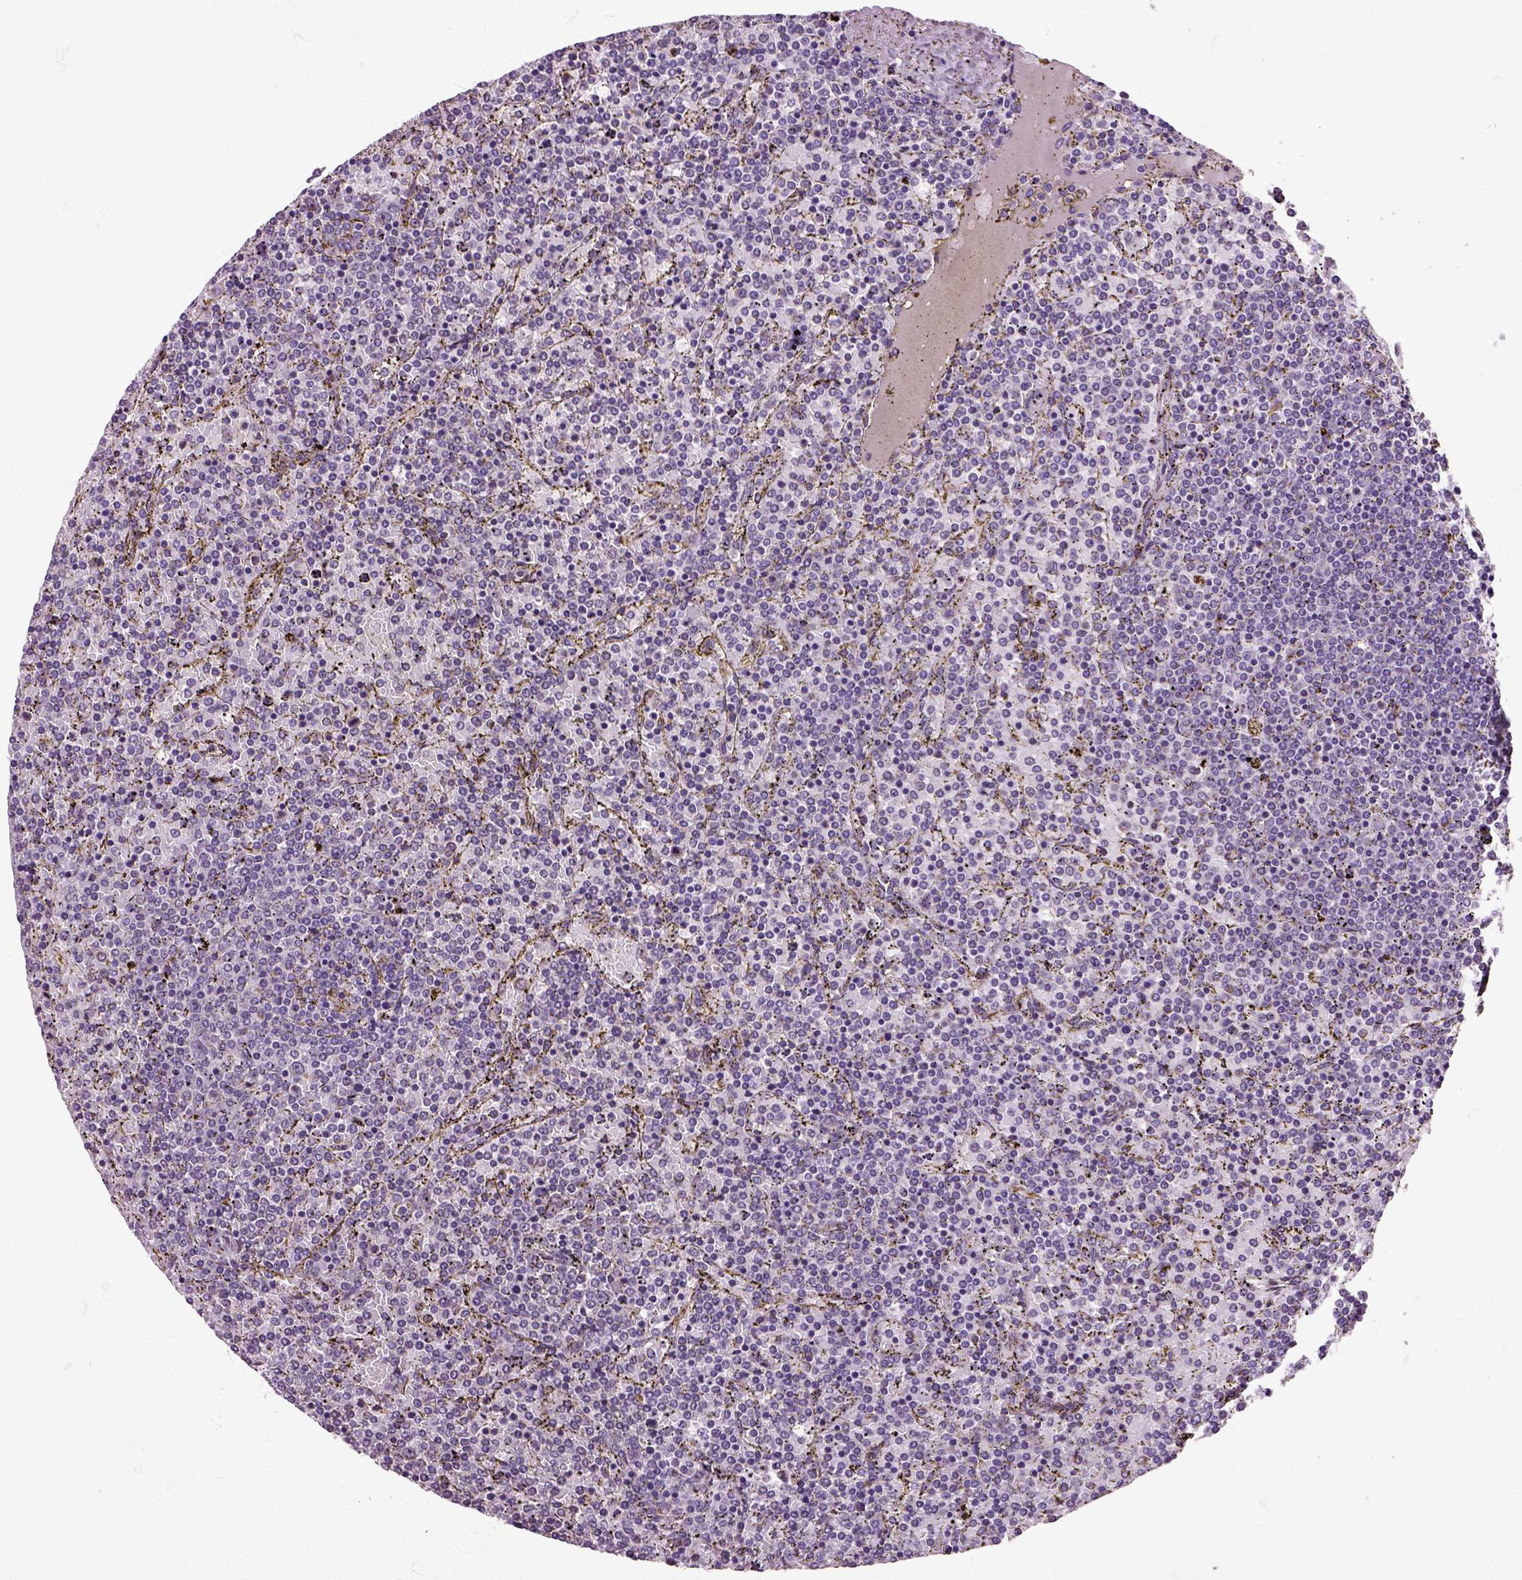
{"staining": {"intensity": "negative", "quantity": "none", "location": "none"}, "tissue": "lymphoma", "cell_type": "Tumor cells", "image_type": "cancer", "snomed": [{"axis": "morphology", "description": "Malignant lymphoma, non-Hodgkin's type, Low grade"}, {"axis": "topography", "description": "Spleen"}], "caption": "Immunohistochemistry histopathology image of neoplastic tissue: lymphoma stained with DAB (3,3'-diaminobenzidine) reveals no significant protein staining in tumor cells. Brightfield microscopy of immunohistochemistry stained with DAB (3,3'-diaminobenzidine) (brown) and hematoxylin (blue), captured at high magnification.", "gene": "HSPA2", "patient": {"sex": "female", "age": 77}}